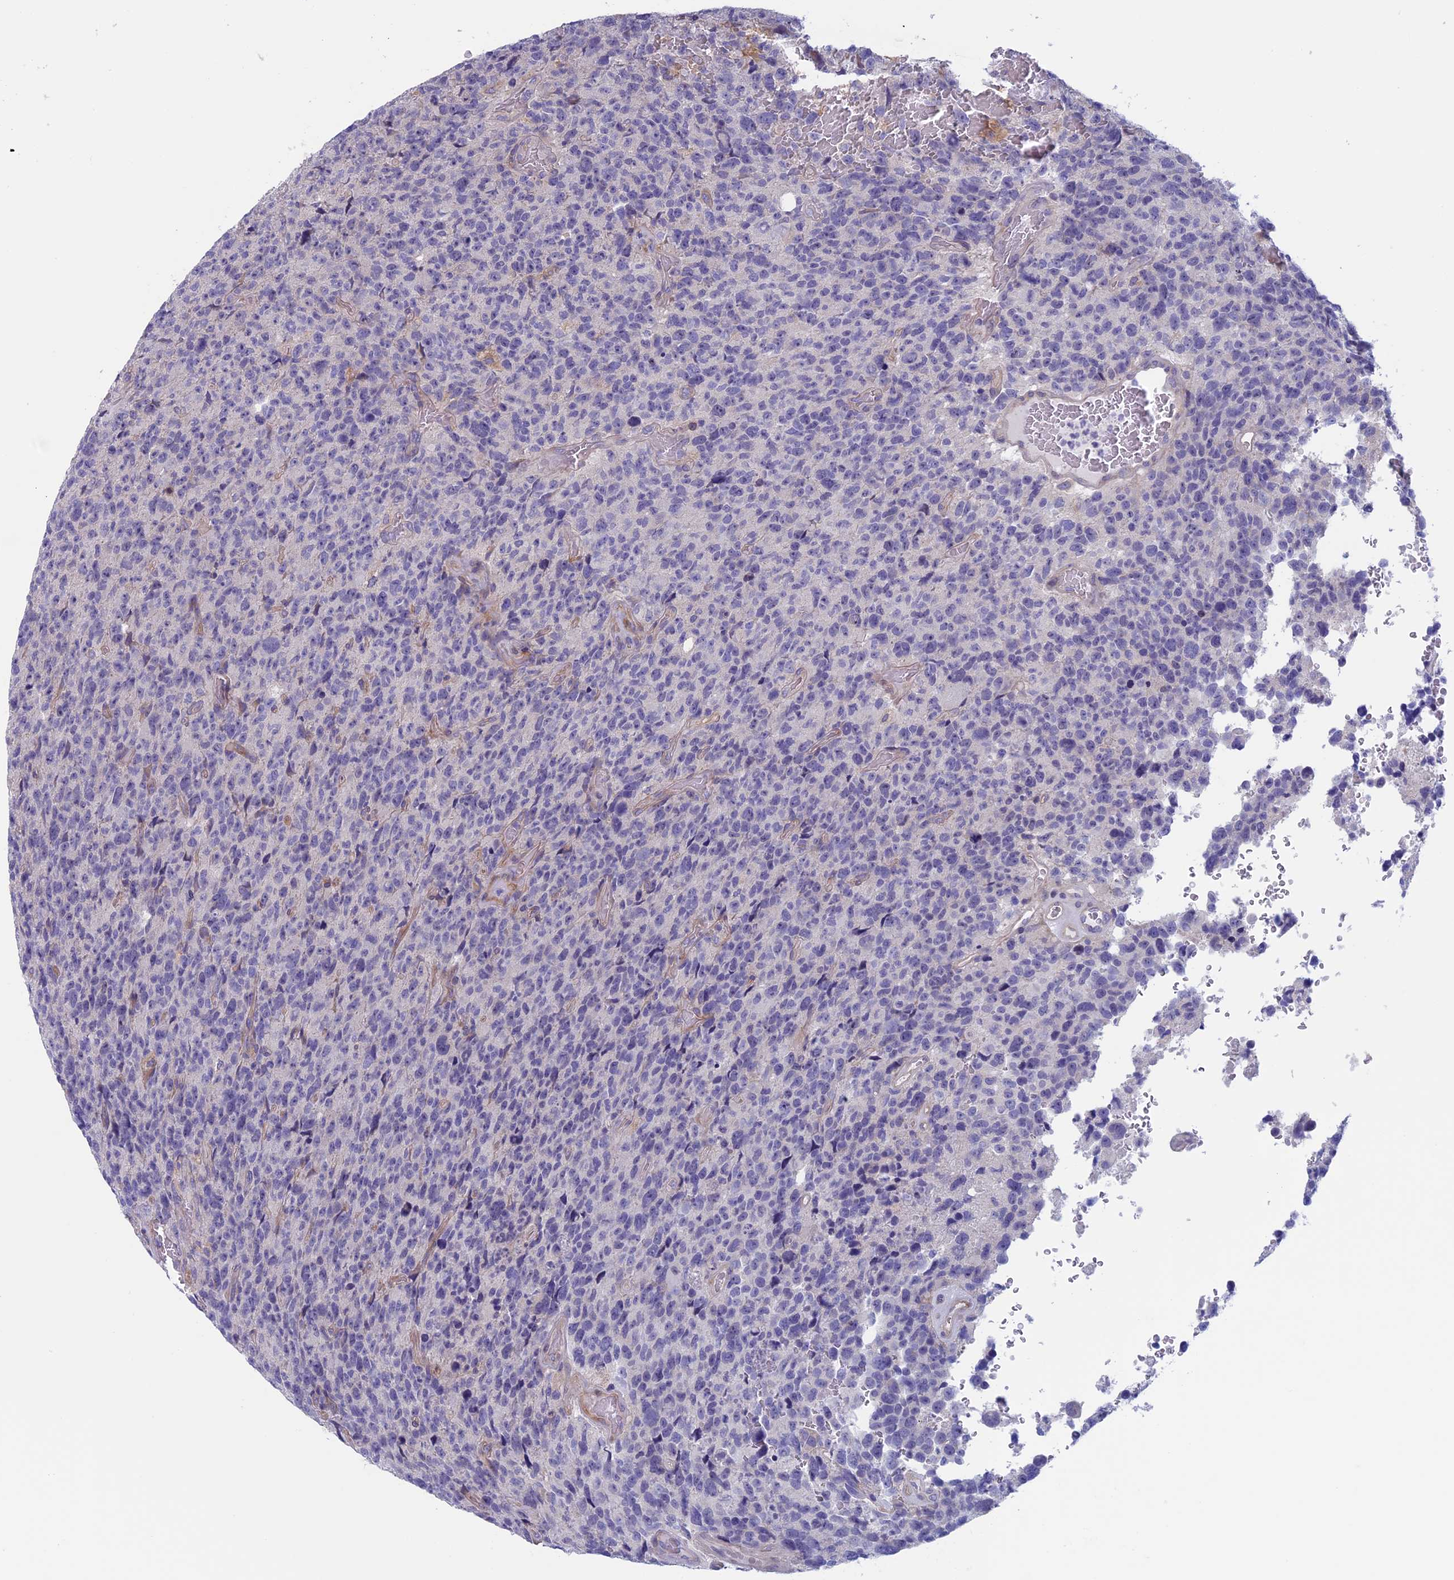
{"staining": {"intensity": "negative", "quantity": "none", "location": "none"}, "tissue": "glioma", "cell_type": "Tumor cells", "image_type": "cancer", "snomed": [{"axis": "morphology", "description": "Glioma, malignant, High grade"}, {"axis": "topography", "description": "Brain"}], "caption": "Tumor cells are negative for protein expression in human glioma.", "gene": "CNOT6L", "patient": {"sex": "male", "age": 69}}